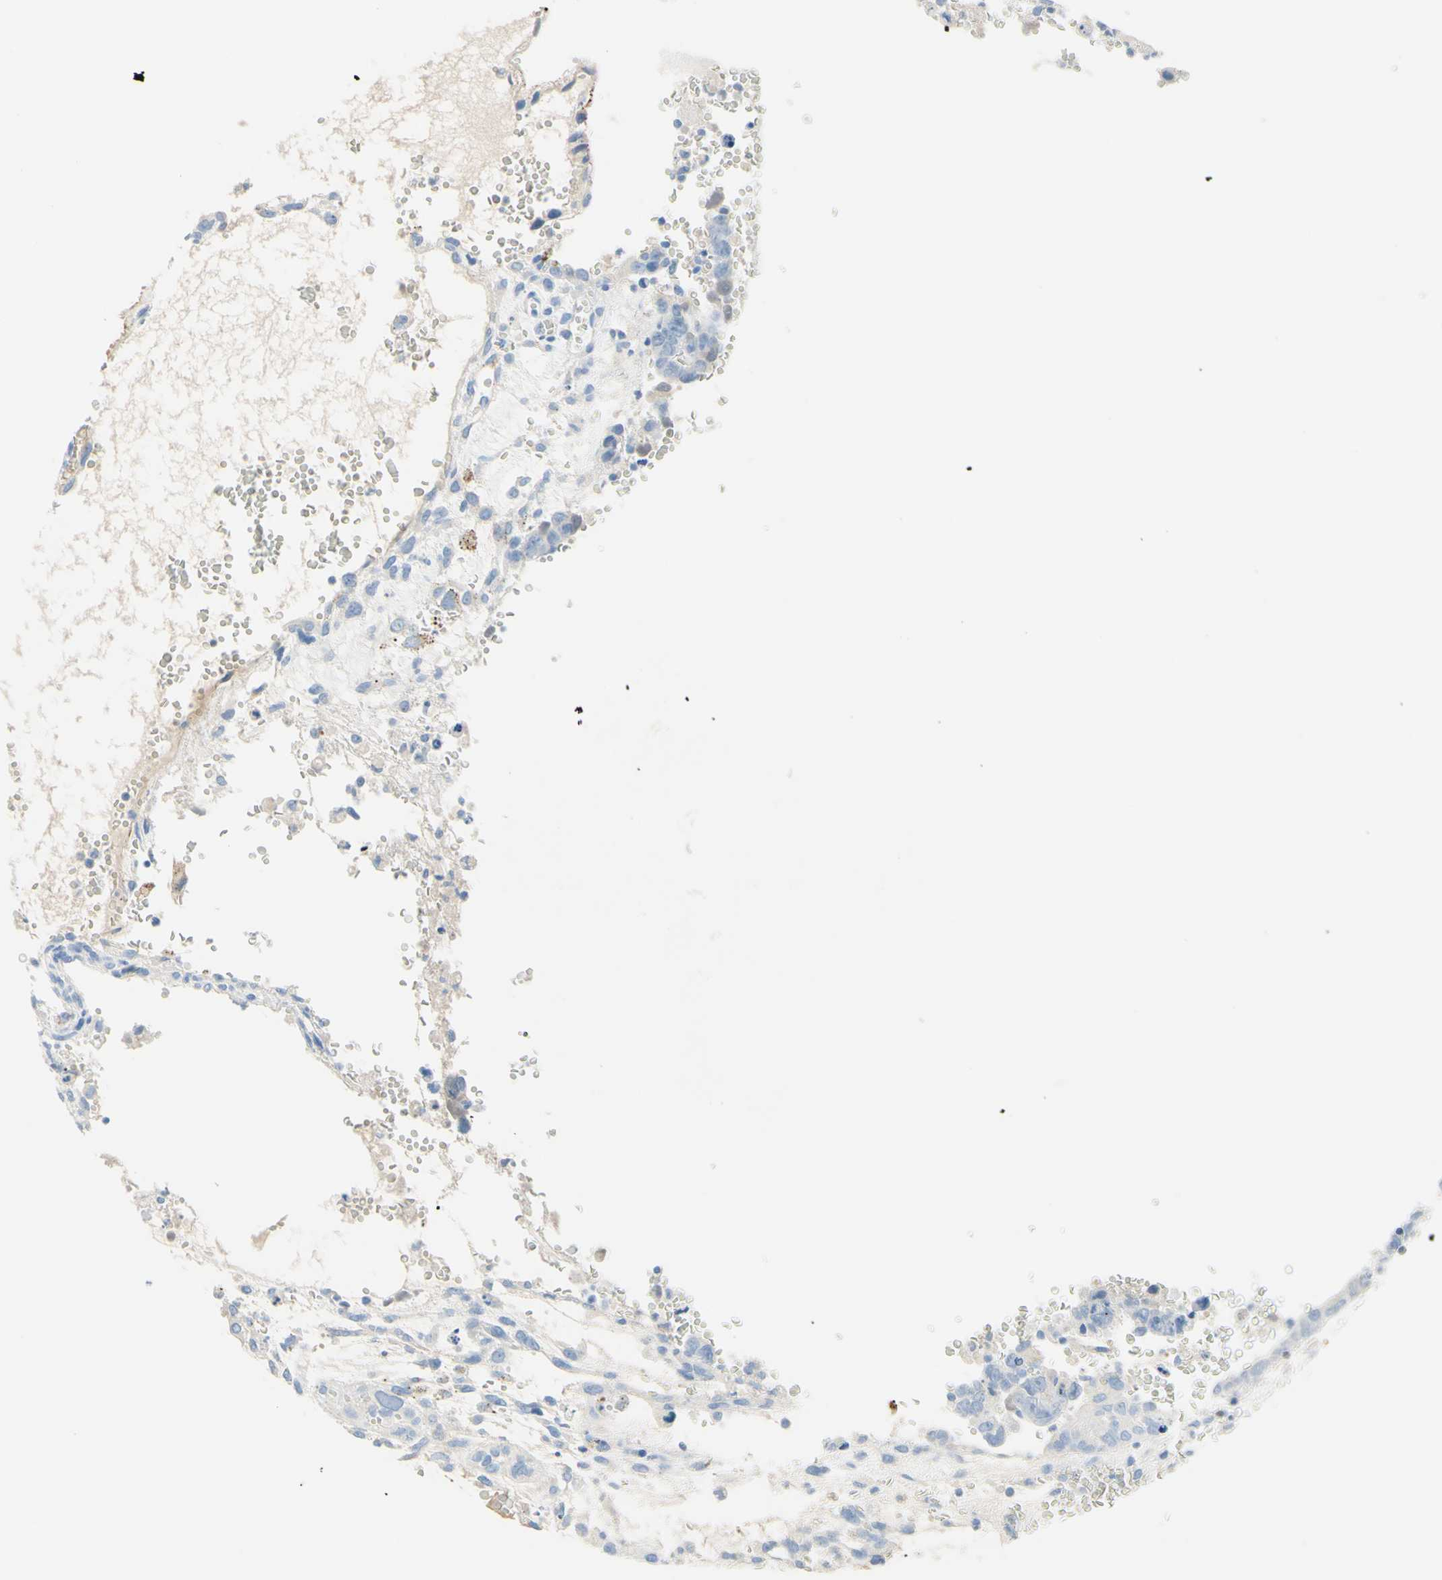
{"staining": {"intensity": "negative", "quantity": "none", "location": "none"}, "tissue": "testis cancer", "cell_type": "Tumor cells", "image_type": "cancer", "snomed": [{"axis": "morphology", "description": "Seminoma, NOS"}, {"axis": "morphology", "description": "Carcinoma, Embryonal, NOS"}, {"axis": "topography", "description": "Testis"}], "caption": "A high-resolution image shows IHC staining of testis embryonal carcinoma, which reveals no significant positivity in tumor cells.", "gene": "IL6ST", "patient": {"sex": "male", "age": 52}}